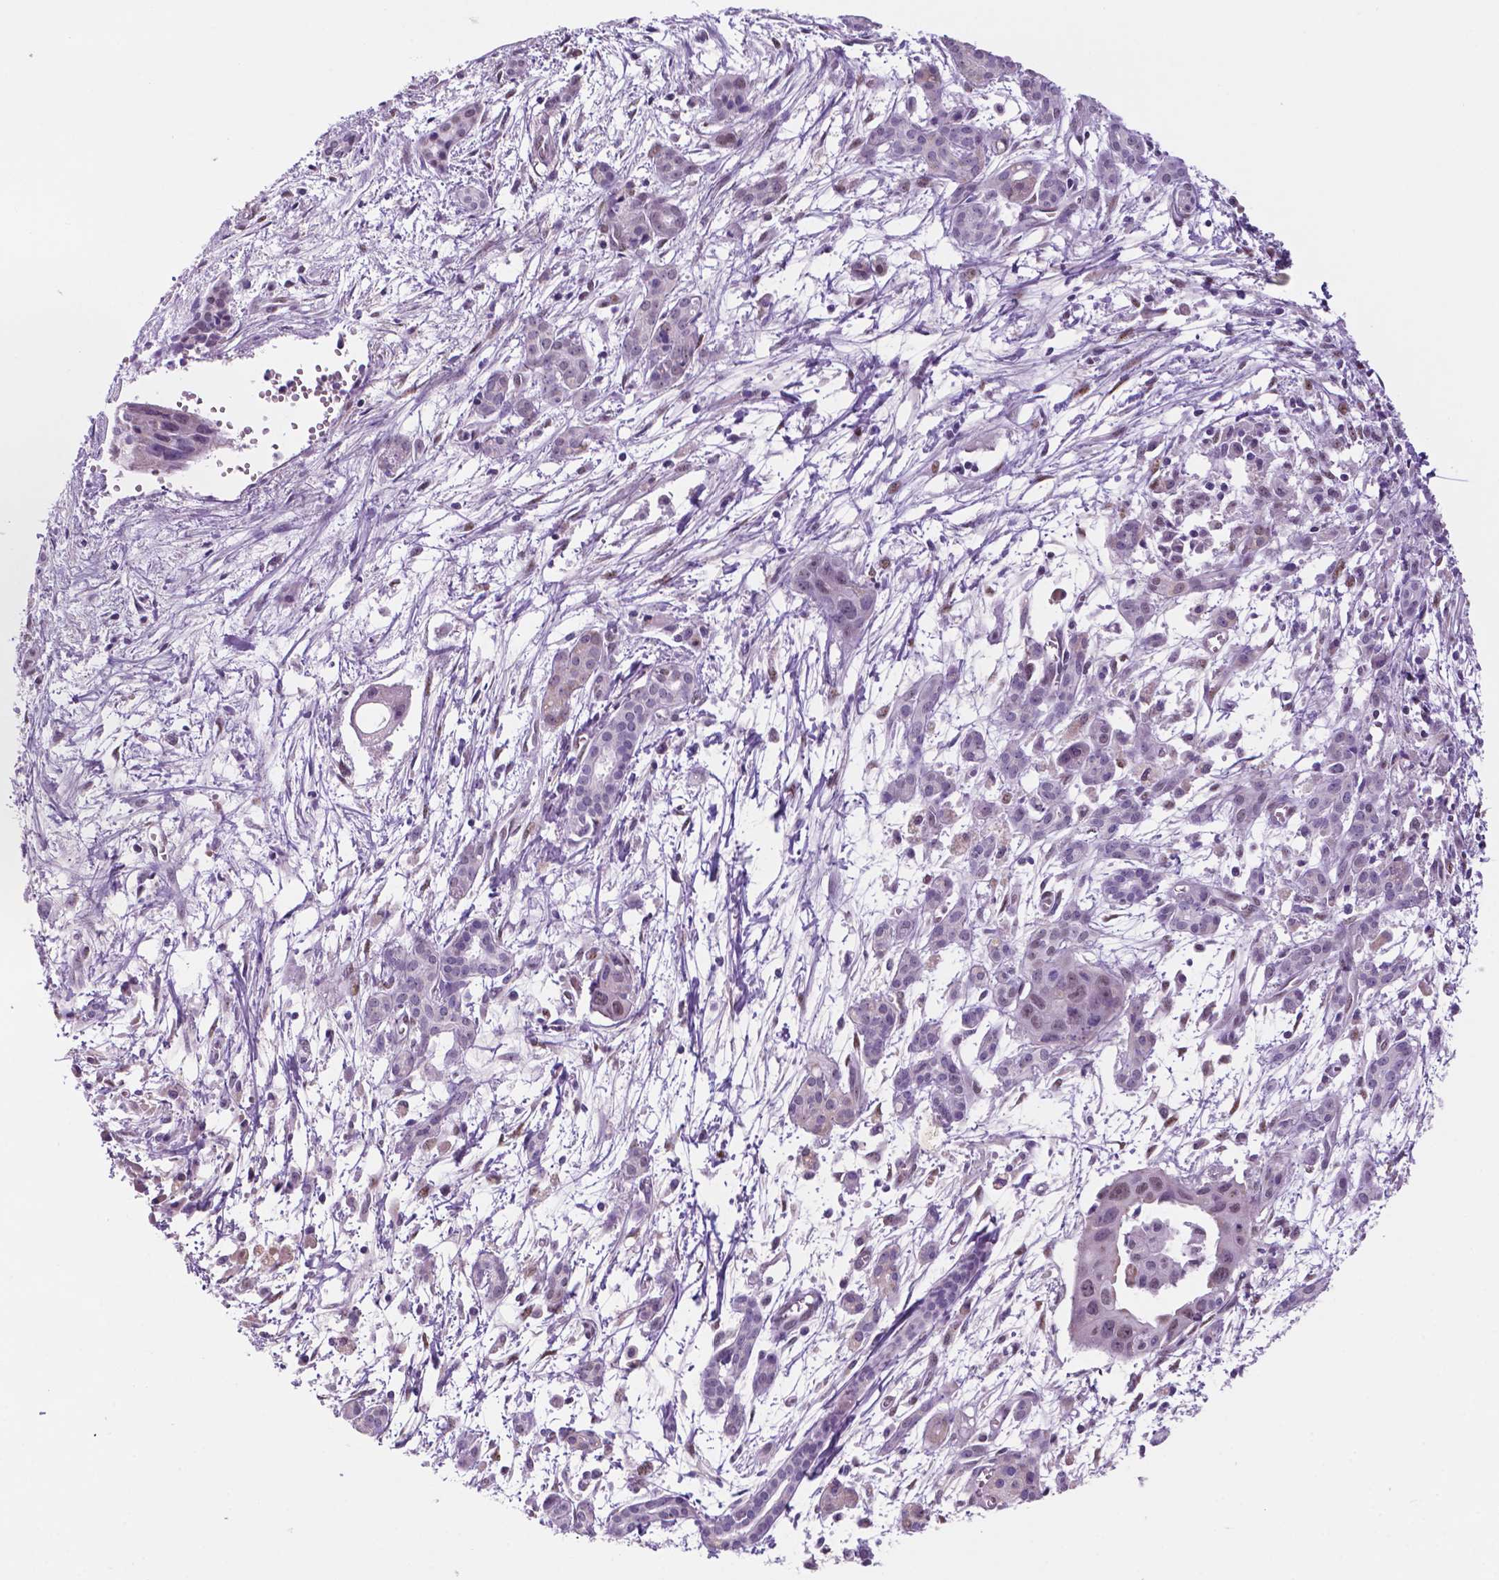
{"staining": {"intensity": "moderate", "quantity": "<25%", "location": "nuclear"}, "tissue": "pancreatic cancer", "cell_type": "Tumor cells", "image_type": "cancer", "snomed": [{"axis": "morphology", "description": "Adenocarcinoma, NOS"}, {"axis": "topography", "description": "Pancreas"}], "caption": "Immunohistochemistry micrograph of human pancreatic cancer stained for a protein (brown), which displays low levels of moderate nuclear expression in about <25% of tumor cells.", "gene": "C18orf21", "patient": {"sex": "male", "age": 60}}